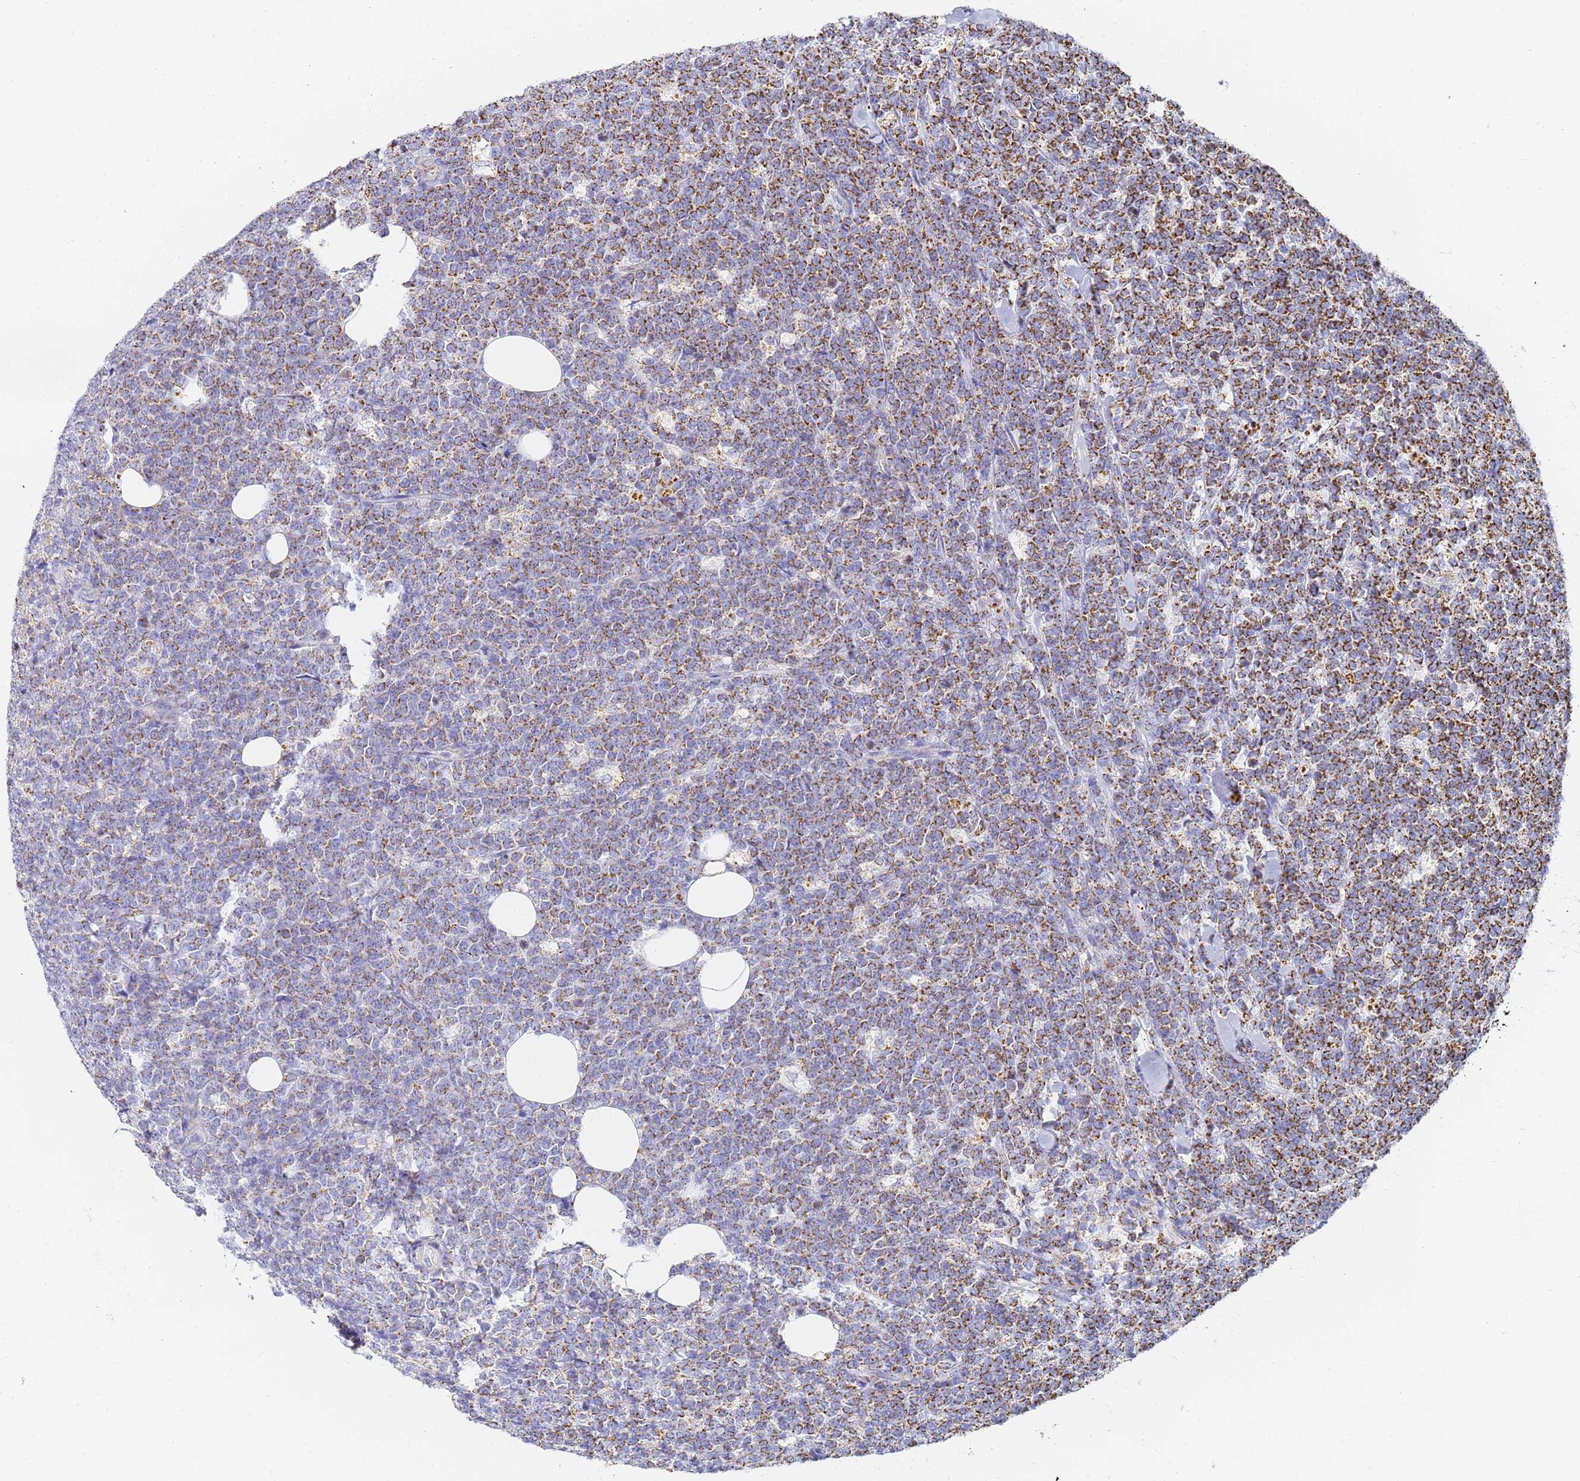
{"staining": {"intensity": "strong", "quantity": ">75%", "location": "cytoplasmic/membranous"}, "tissue": "lymphoma", "cell_type": "Tumor cells", "image_type": "cancer", "snomed": [{"axis": "morphology", "description": "Malignant lymphoma, non-Hodgkin's type, High grade"}, {"axis": "topography", "description": "Small intestine"}], "caption": "Human malignant lymphoma, non-Hodgkin's type (high-grade) stained for a protein (brown) exhibits strong cytoplasmic/membranous positive expression in about >75% of tumor cells.", "gene": "CNIH4", "patient": {"sex": "male", "age": 8}}